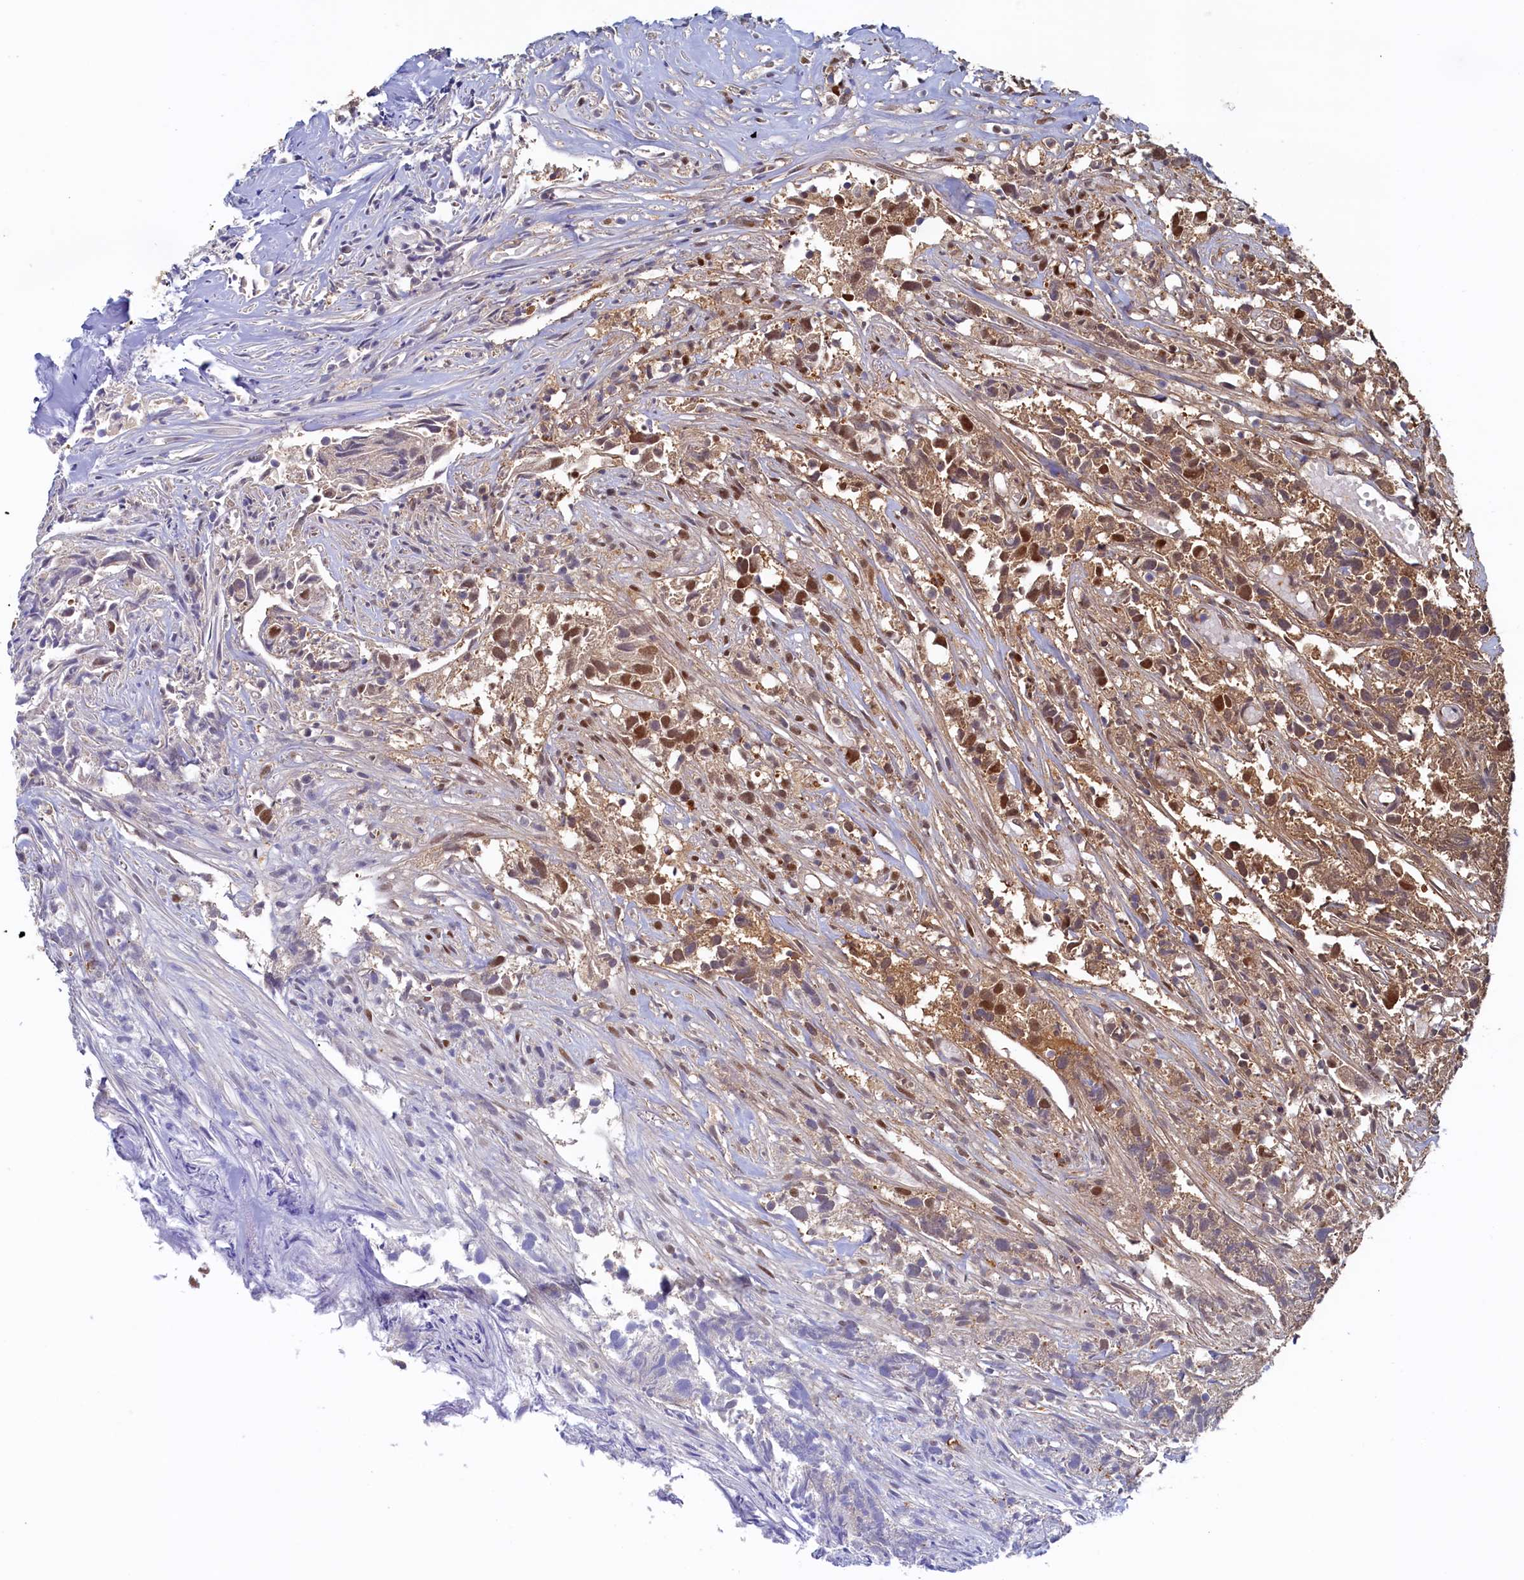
{"staining": {"intensity": "moderate", "quantity": ">75%", "location": "cytoplasmic/membranous,nuclear"}, "tissue": "urothelial cancer", "cell_type": "Tumor cells", "image_type": "cancer", "snomed": [{"axis": "morphology", "description": "Urothelial carcinoma, High grade"}, {"axis": "topography", "description": "Urinary bladder"}], "caption": "Human urothelial carcinoma (high-grade) stained for a protein (brown) displays moderate cytoplasmic/membranous and nuclear positive staining in about >75% of tumor cells.", "gene": "AHCY", "patient": {"sex": "female", "age": 75}}